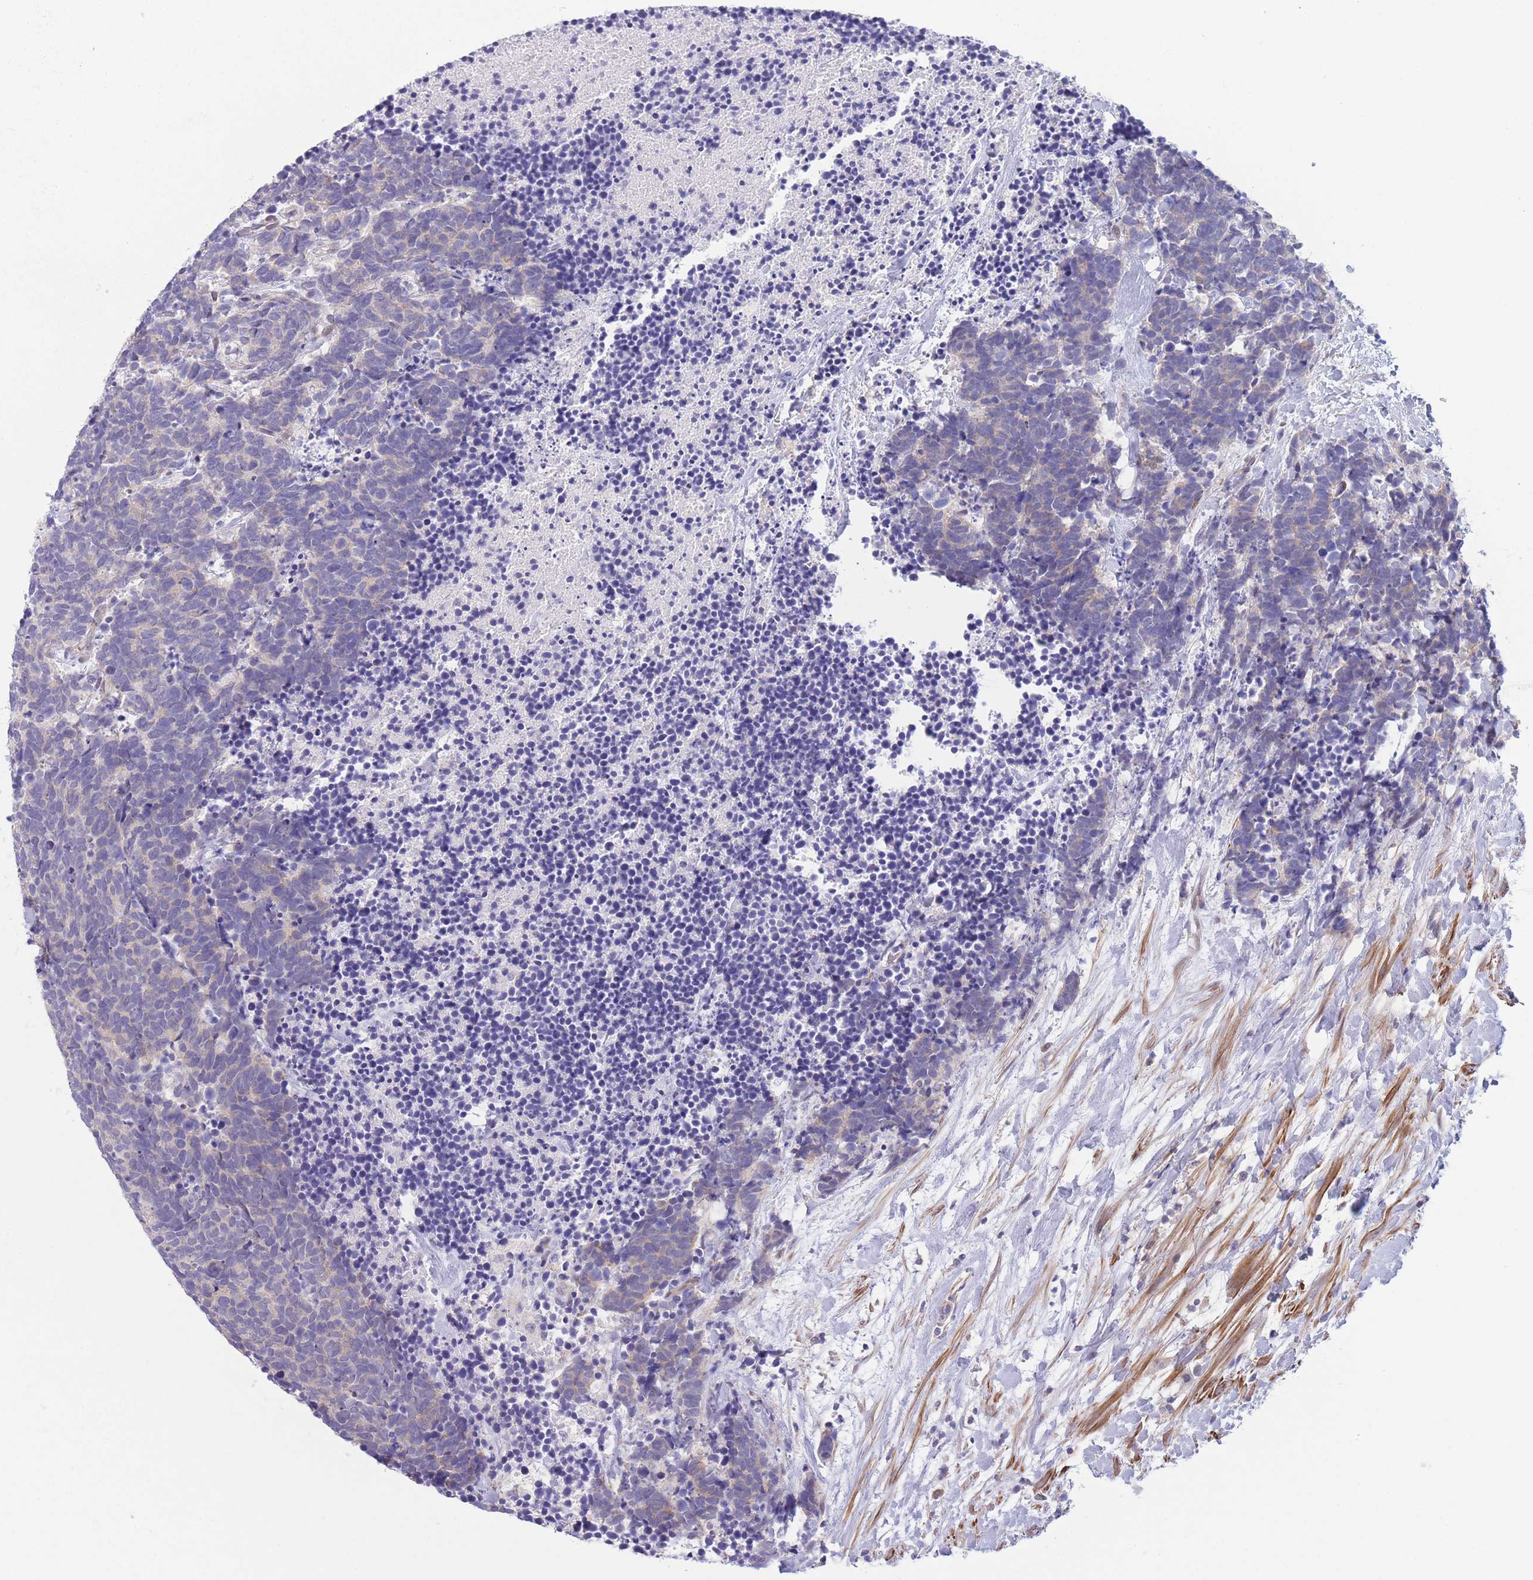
{"staining": {"intensity": "negative", "quantity": "none", "location": "none"}, "tissue": "carcinoid", "cell_type": "Tumor cells", "image_type": "cancer", "snomed": [{"axis": "morphology", "description": "Carcinoma, NOS"}, {"axis": "morphology", "description": "Carcinoid, malignant, NOS"}, {"axis": "topography", "description": "Prostate"}], "caption": "An image of human carcinoid is negative for staining in tumor cells.", "gene": "C9orf152", "patient": {"sex": "male", "age": 57}}